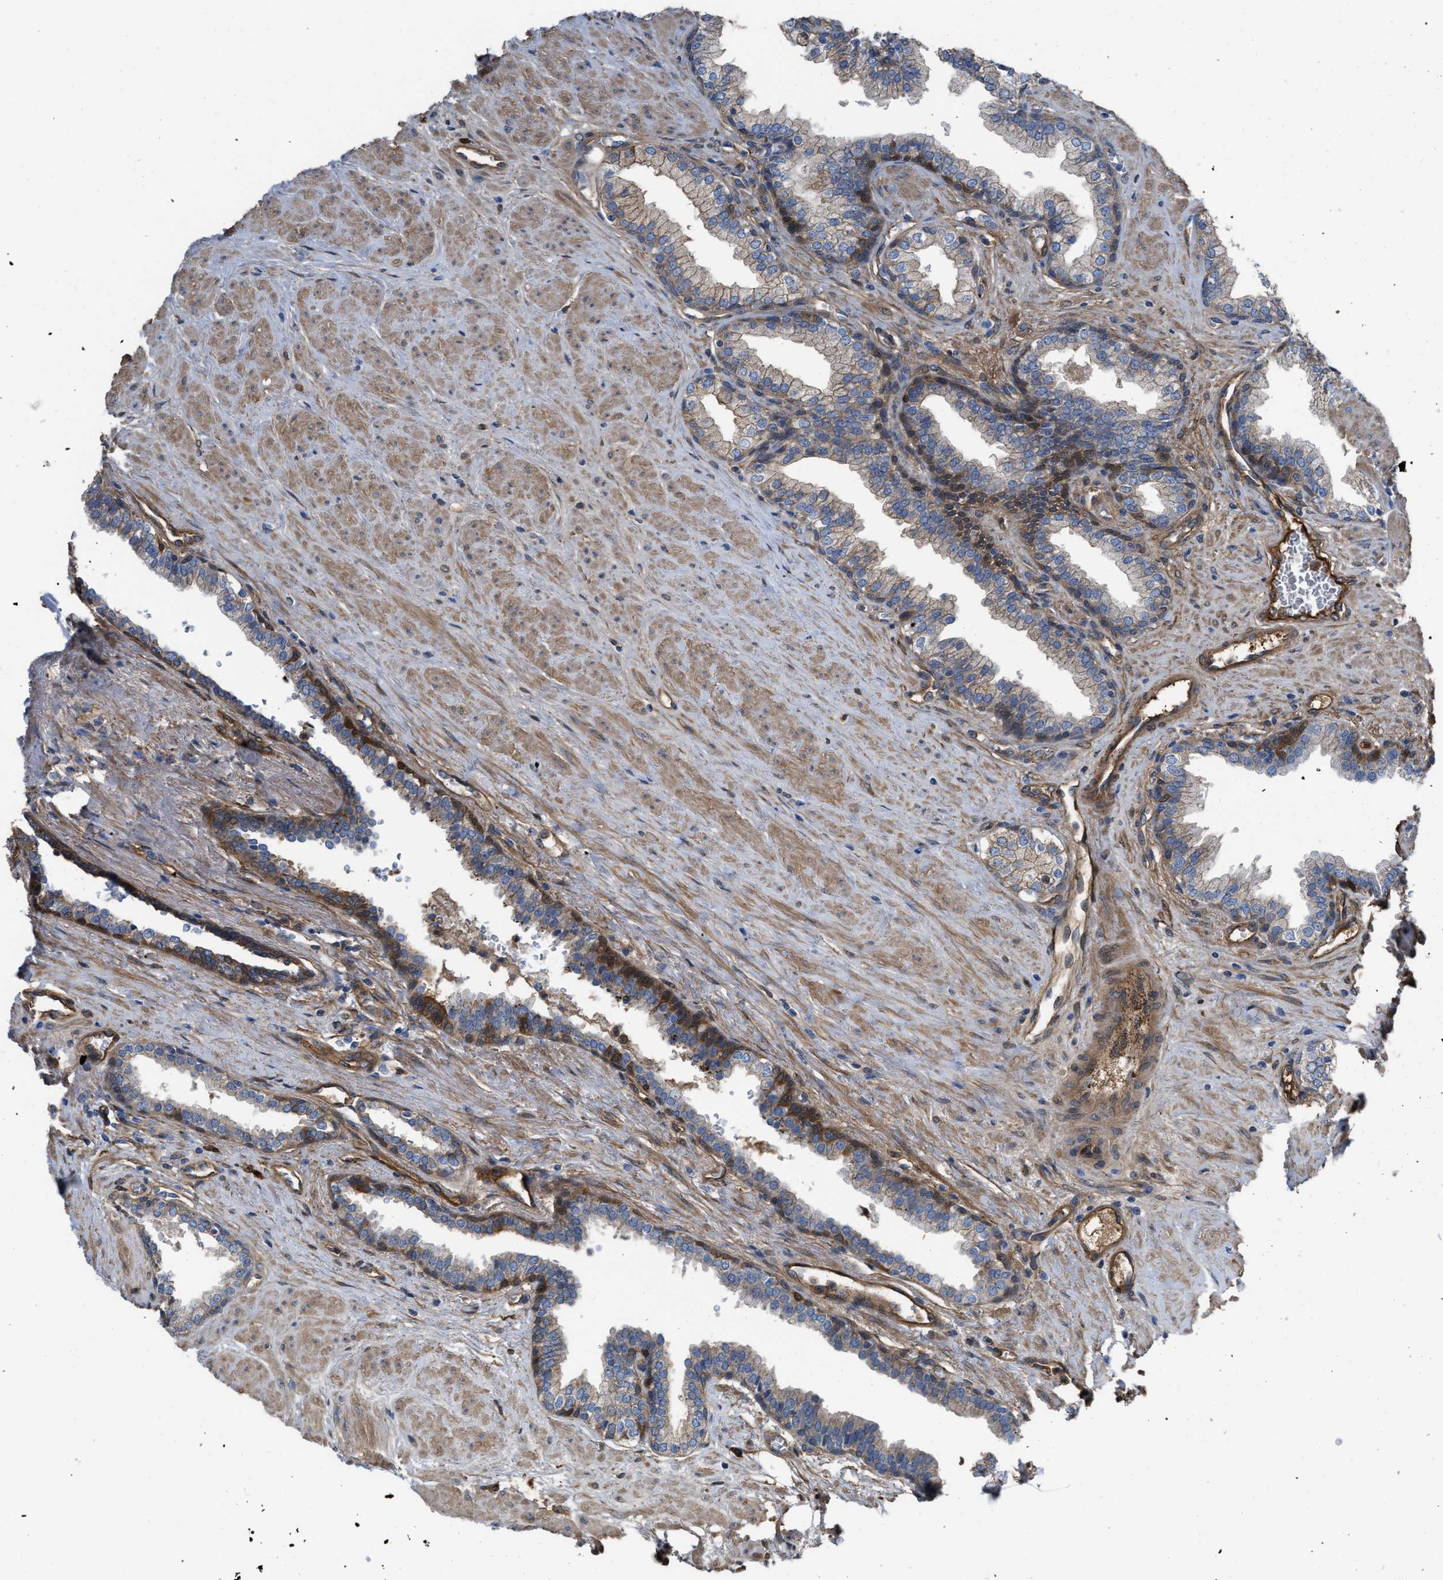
{"staining": {"intensity": "moderate", "quantity": "25%-75%", "location": "cytoplasmic/membranous"}, "tissue": "prostate", "cell_type": "Glandular cells", "image_type": "normal", "snomed": [{"axis": "morphology", "description": "Normal tissue, NOS"}, {"axis": "topography", "description": "Prostate"}], "caption": "Human prostate stained with a brown dye demonstrates moderate cytoplasmic/membranous positive staining in approximately 25%-75% of glandular cells.", "gene": "TRIOBP", "patient": {"sex": "male", "age": 51}}